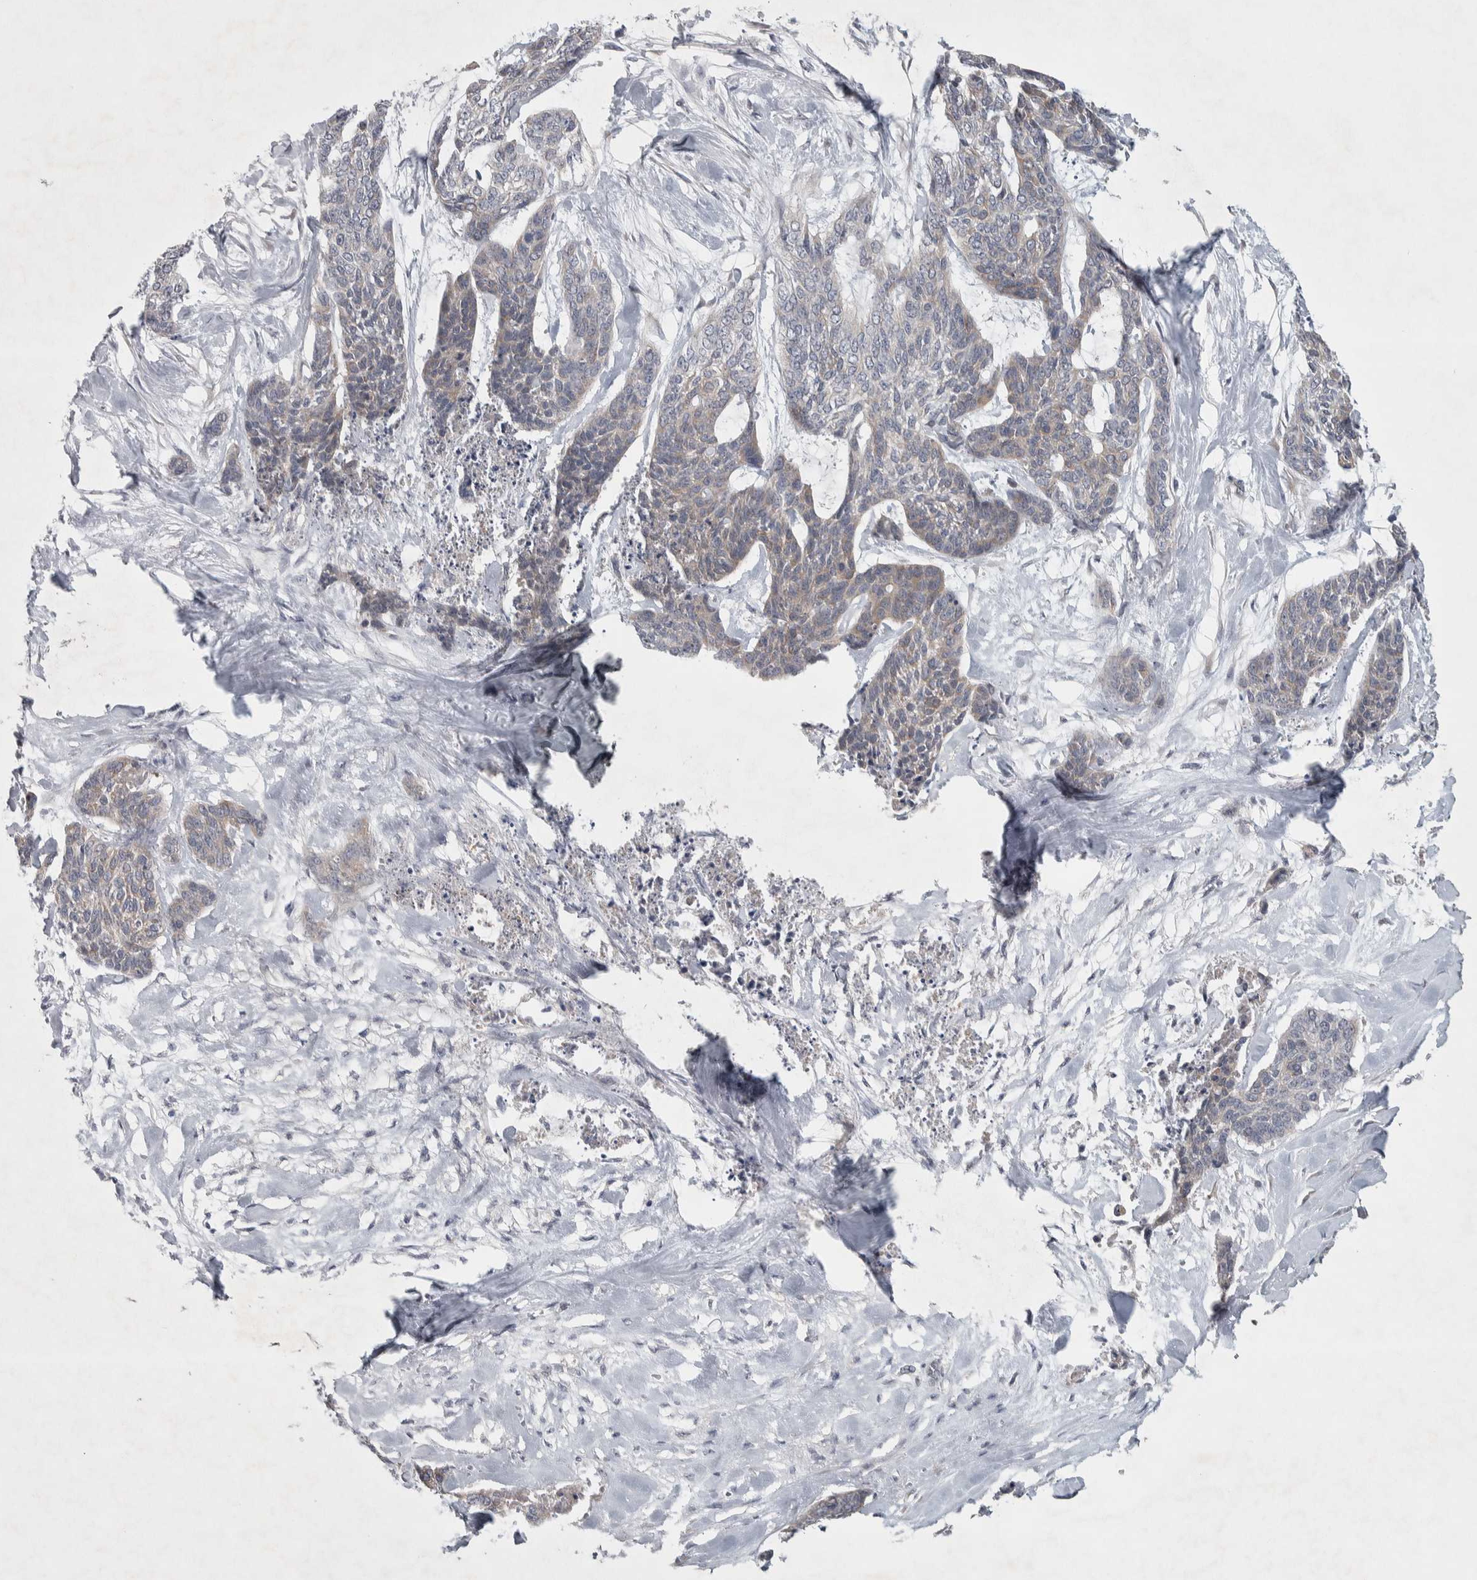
{"staining": {"intensity": "weak", "quantity": "25%-75%", "location": "cytoplasmic/membranous"}, "tissue": "skin cancer", "cell_type": "Tumor cells", "image_type": "cancer", "snomed": [{"axis": "morphology", "description": "Basal cell carcinoma"}, {"axis": "topography", "description": "Skin"}], "caption": "This histopathology image shows basal cell carcinoma (skin) stained with IHC to label a protein in brown. The cytoplasmic/membranous of tumor cells show weak positivity for the protein. Nuclei are counter-stained blue.", "gene": "SRP68", "patient": {"sex": "female", "age": 64}}